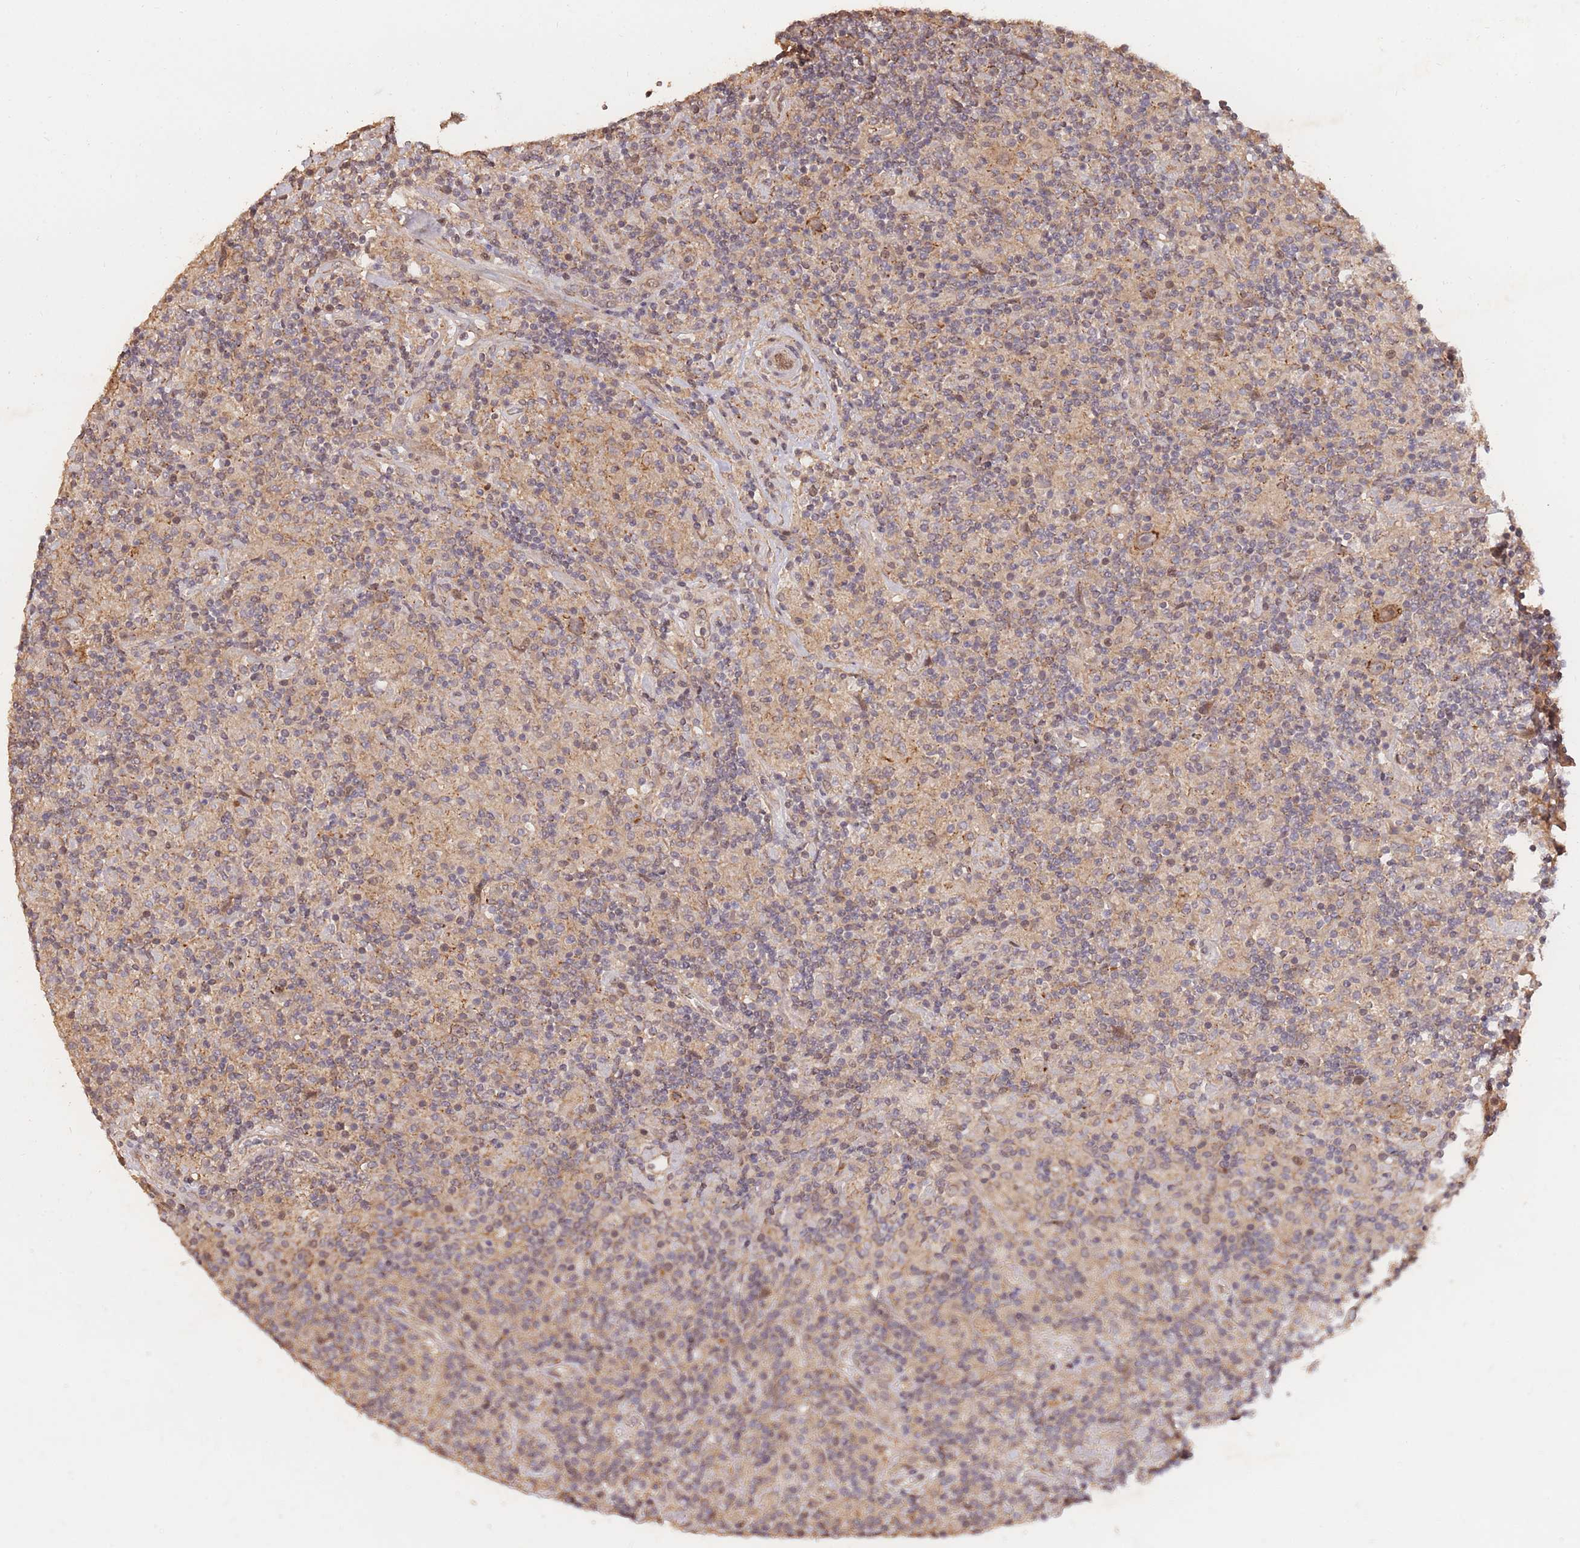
{"staining": {"intensity": "weak", "quantity": ">75%", "location": "cytoplasmic/membranous"}, "tissue": "lymphoma", "cell_type": "Tumor cells", "image_type": "cancer", "snomed": [{"axis": "morphology", "description": "Hodgkin's disease, NOS"}, {"axis": "topography", "description": "Lymph node"}], "caption": "IHC micrograph of human lymphoma stained for a protein (brown), which demonstrates low levels of weak cytoplasmic/membranous staining in approximately >75% of tumor cells.", "gene": "RGS14", "patient": {"sex": "male", "age": 70}}